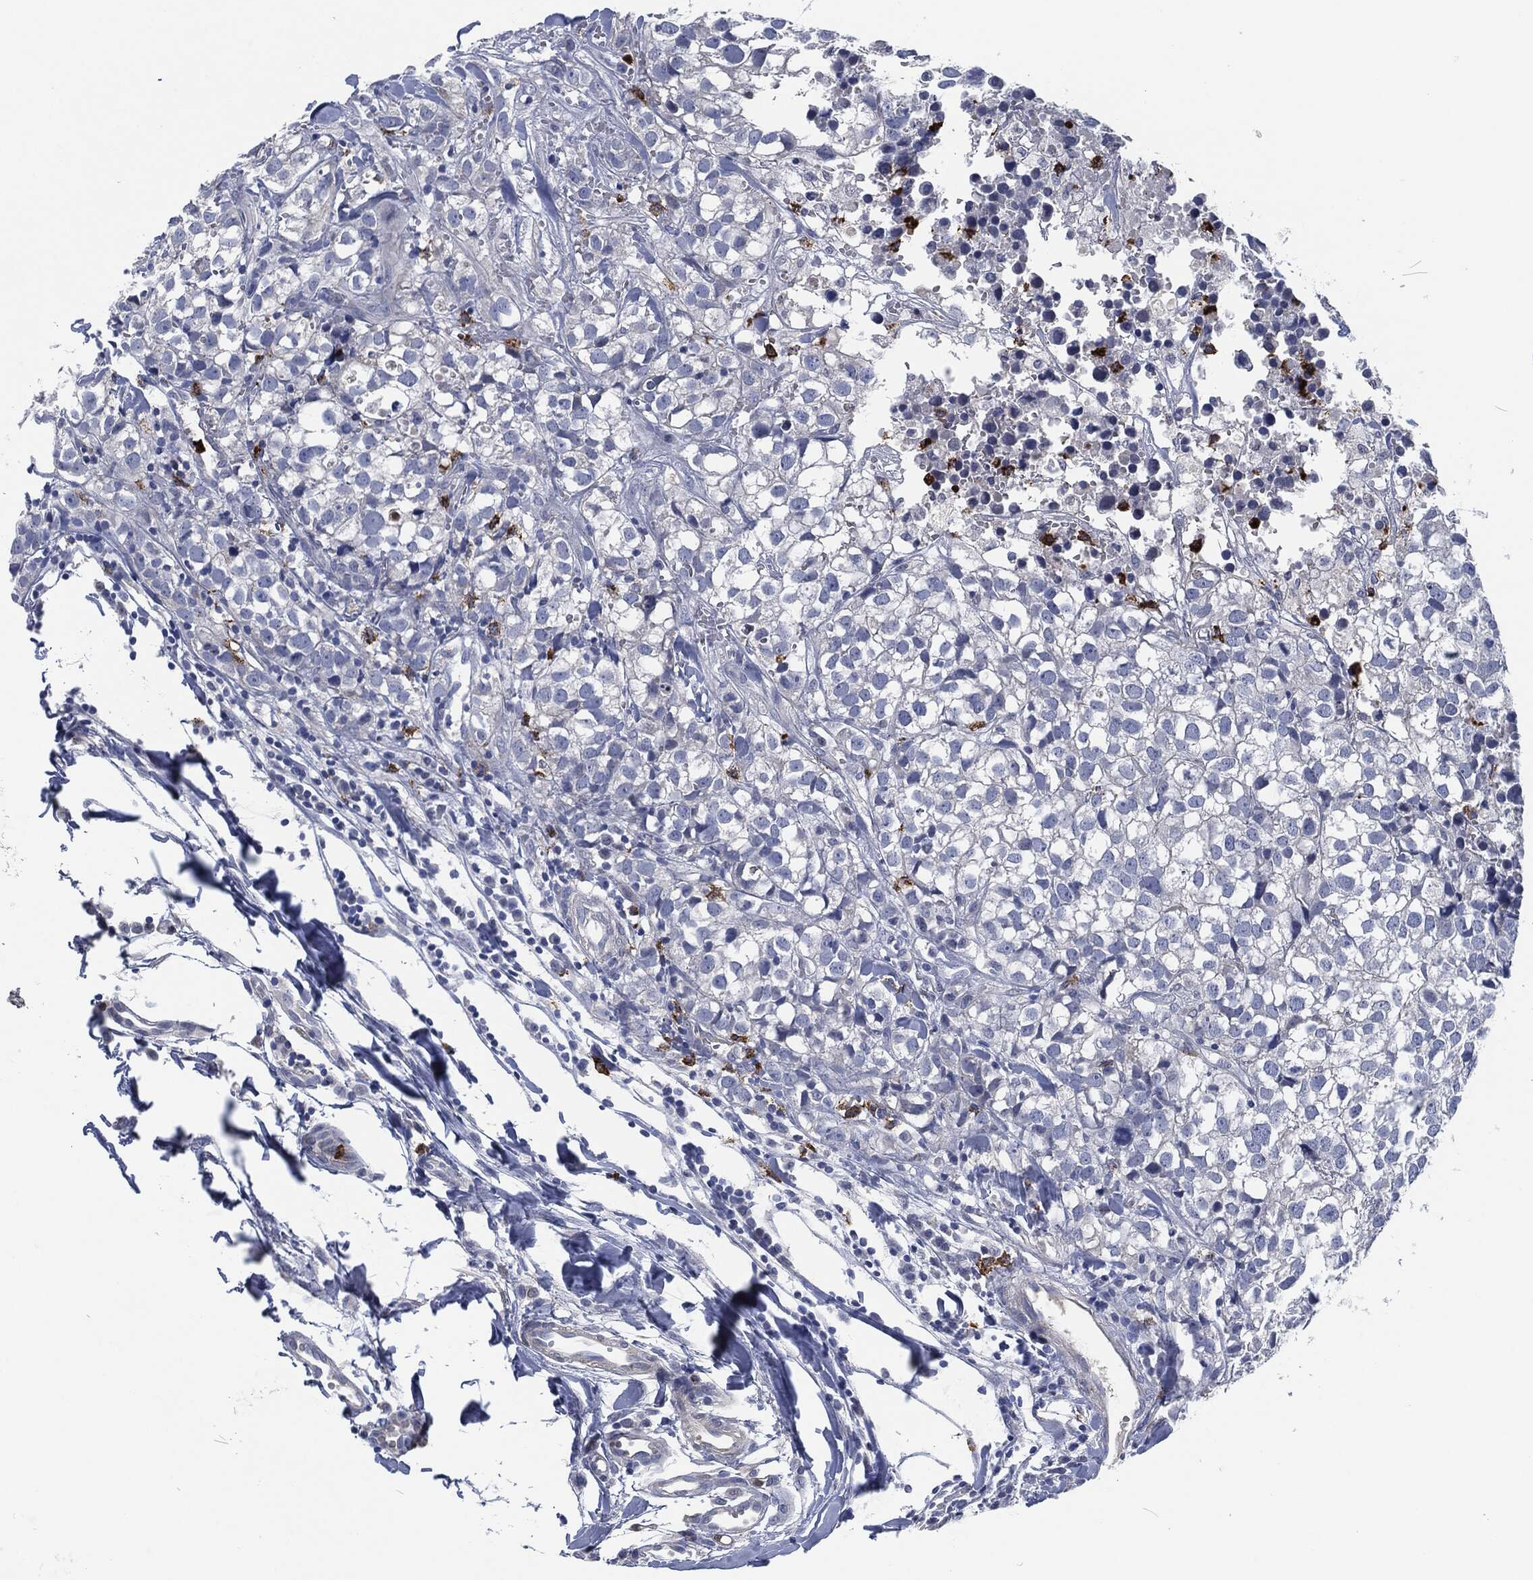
{"staining": {"intensity": "negative", "quantity": "none", "location": "none"}, "tissue": "breast cancer", "cell_type": "Tumor cells", "image_type": "cancer", "snomed": [{"axis": "morphology", "description": "Duct carcinoma"}, {"axis": "topography", "description": "Breast"}], "caption": "The immunohistochemistry micrograph has no significant positivity in tumor cells of breast intraductal carcinoma tissue.", "gene": "MPO", "patient": {"sex": "female", "age": 35}}